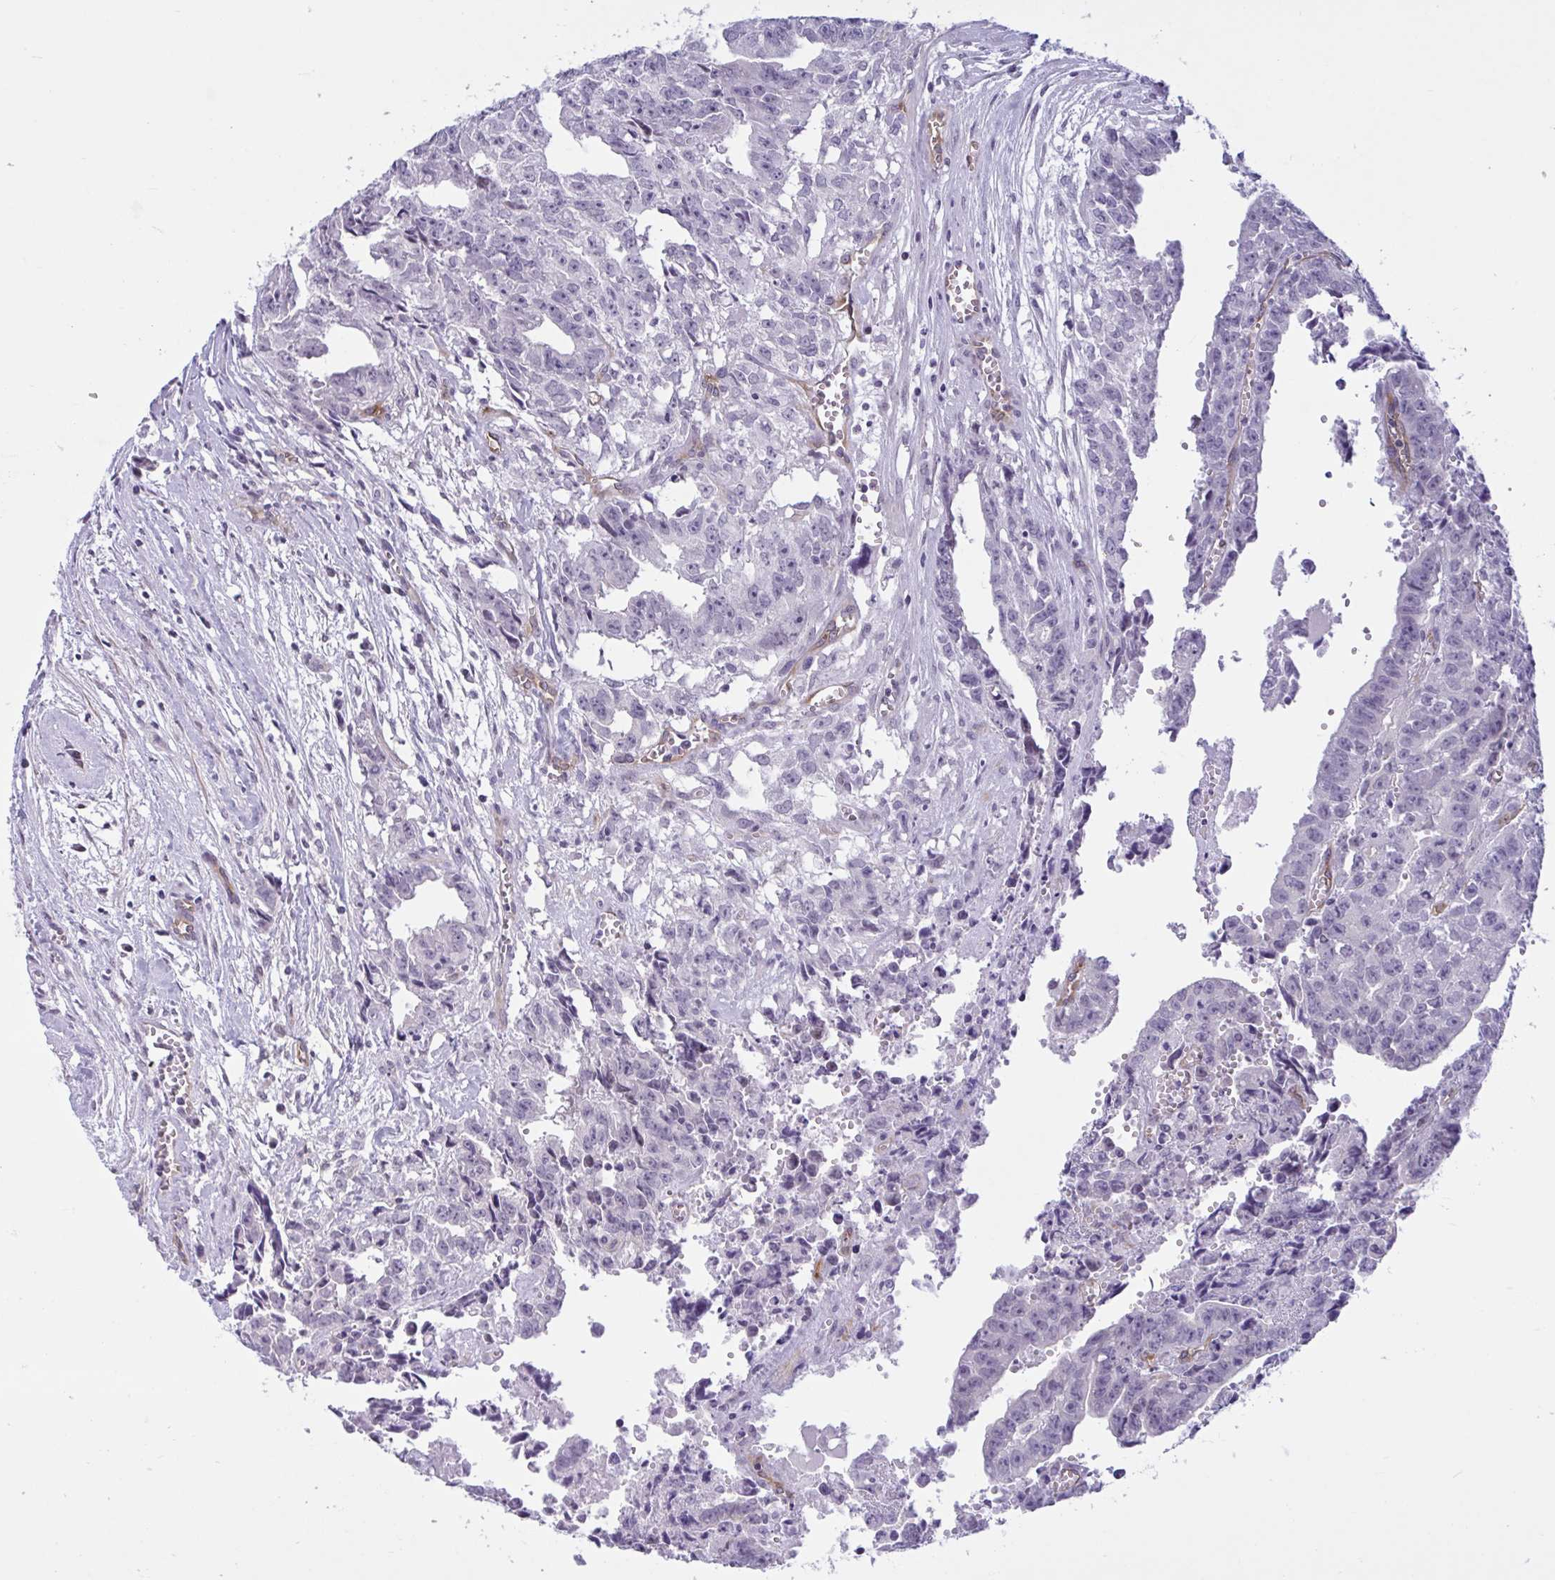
{"staining": {"intensity": "negative", "quantity": "none", "location": "none"}, "tissue": "testis cancer", "cell_type": "Tumor cells", "image_type": "cancer", "snomed": [{"axis": "morphology", "description": "Carcinoma, Embryonal, NOS"}, {"axis": "morphology", "description": "Teratoma, malignant, NOS"}, {"axis": "topography", "description": "Testis"}], "caption": "DAB immunohistochemical staining of human testis embryonal carcinoma shows no significant expression in tumor cells.", "gene": "EML1", "patient": {"sex": "male", "age": 24}}